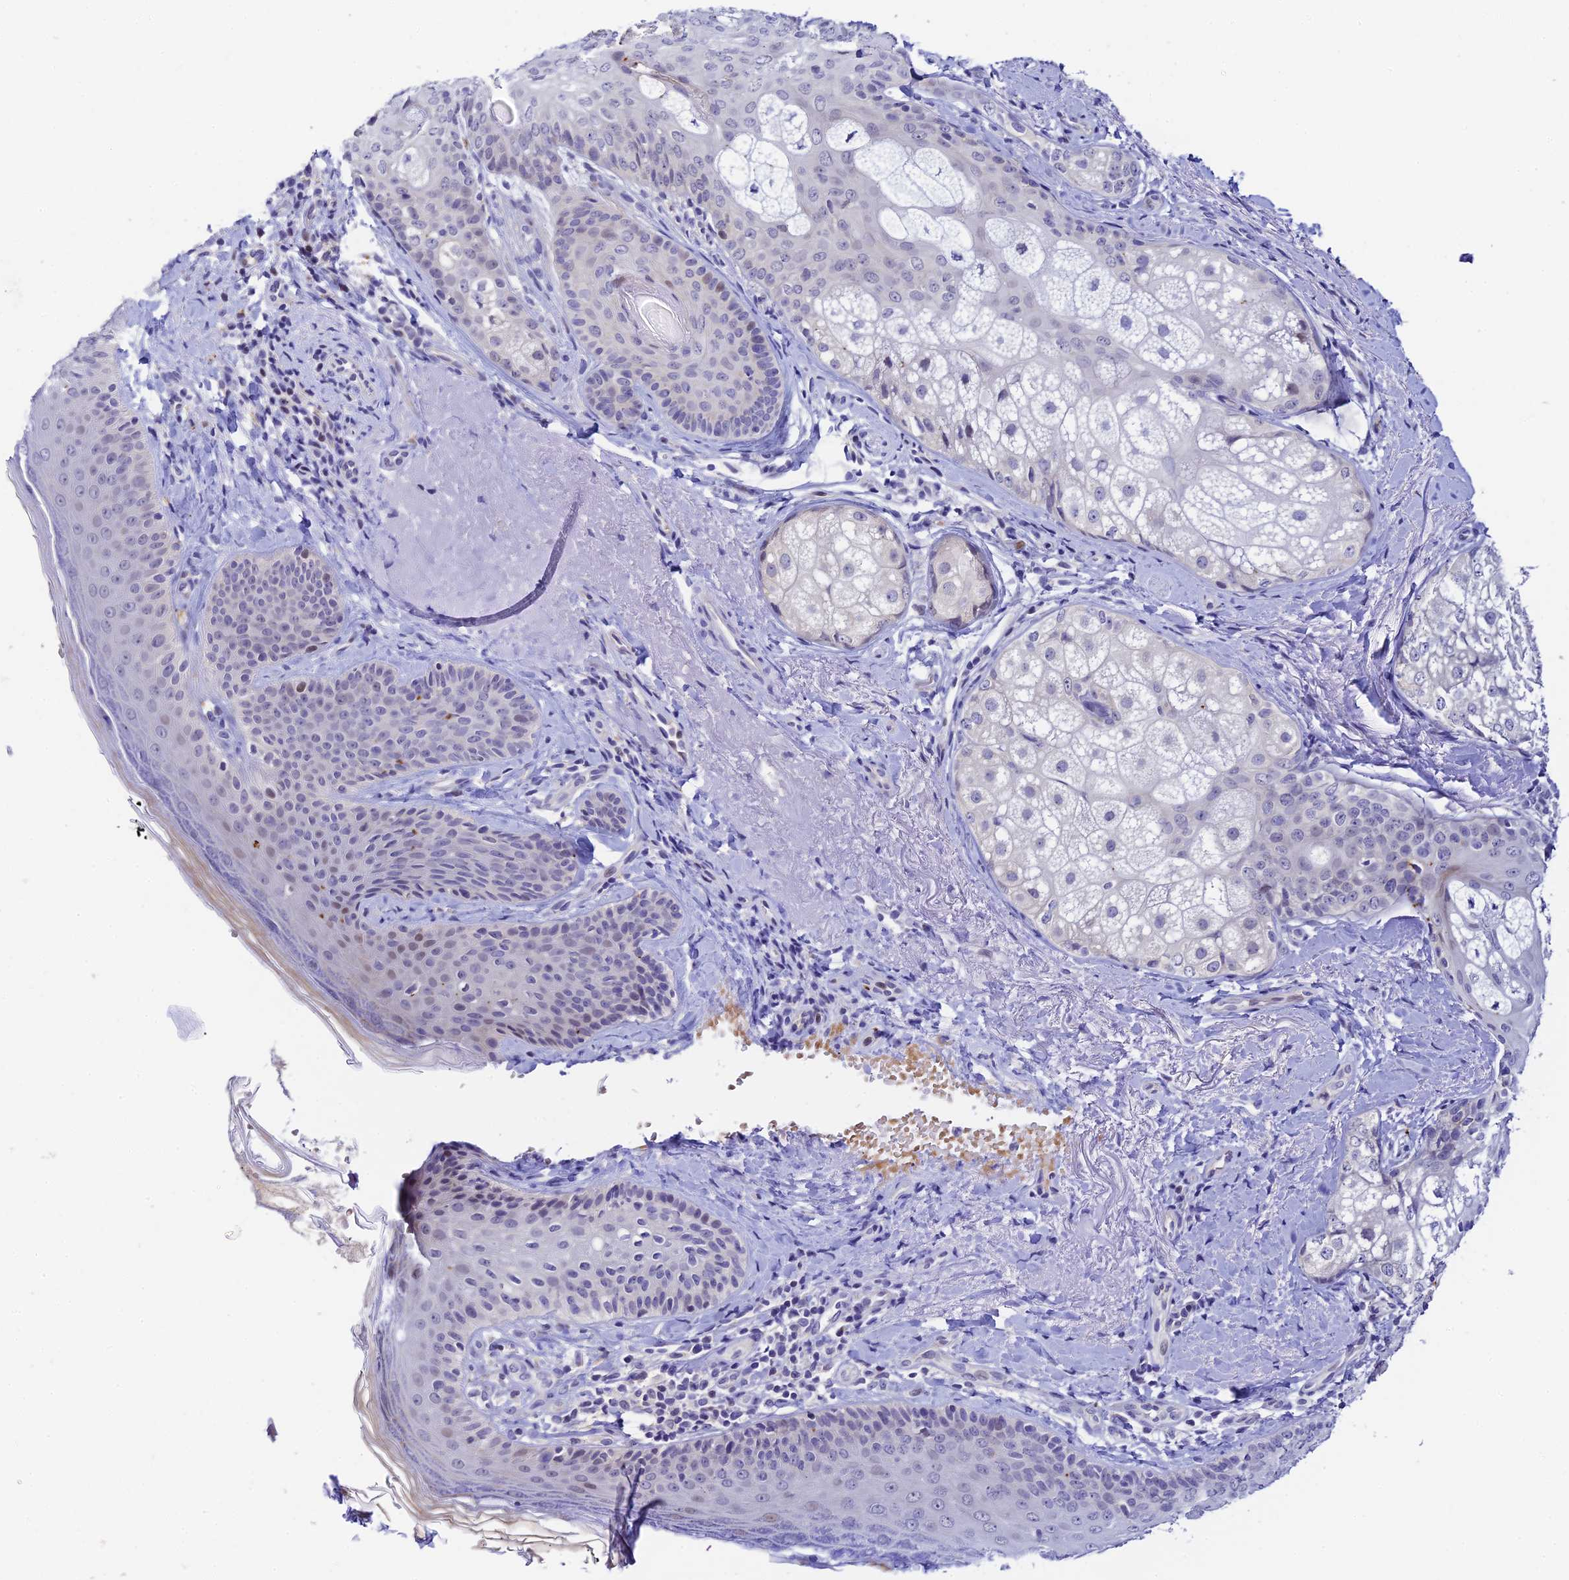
{"staining": {"intensity": "negative", "quantity": "none", "location": "none"}, "tissue": "skin", "cell_type": "Fibroblasts", "image_type": "normal", "snomed": [{"axis": "morphology", "description": "Normal tissue, NOS"}, {"axis": "topography", "description": "Skin"}], "caption": "The immunohistochemistry image has no significant staining in fibroblasts of skin.", "gene": "RASGEF1B", "patient": {"sex": "male", "age": 57}}